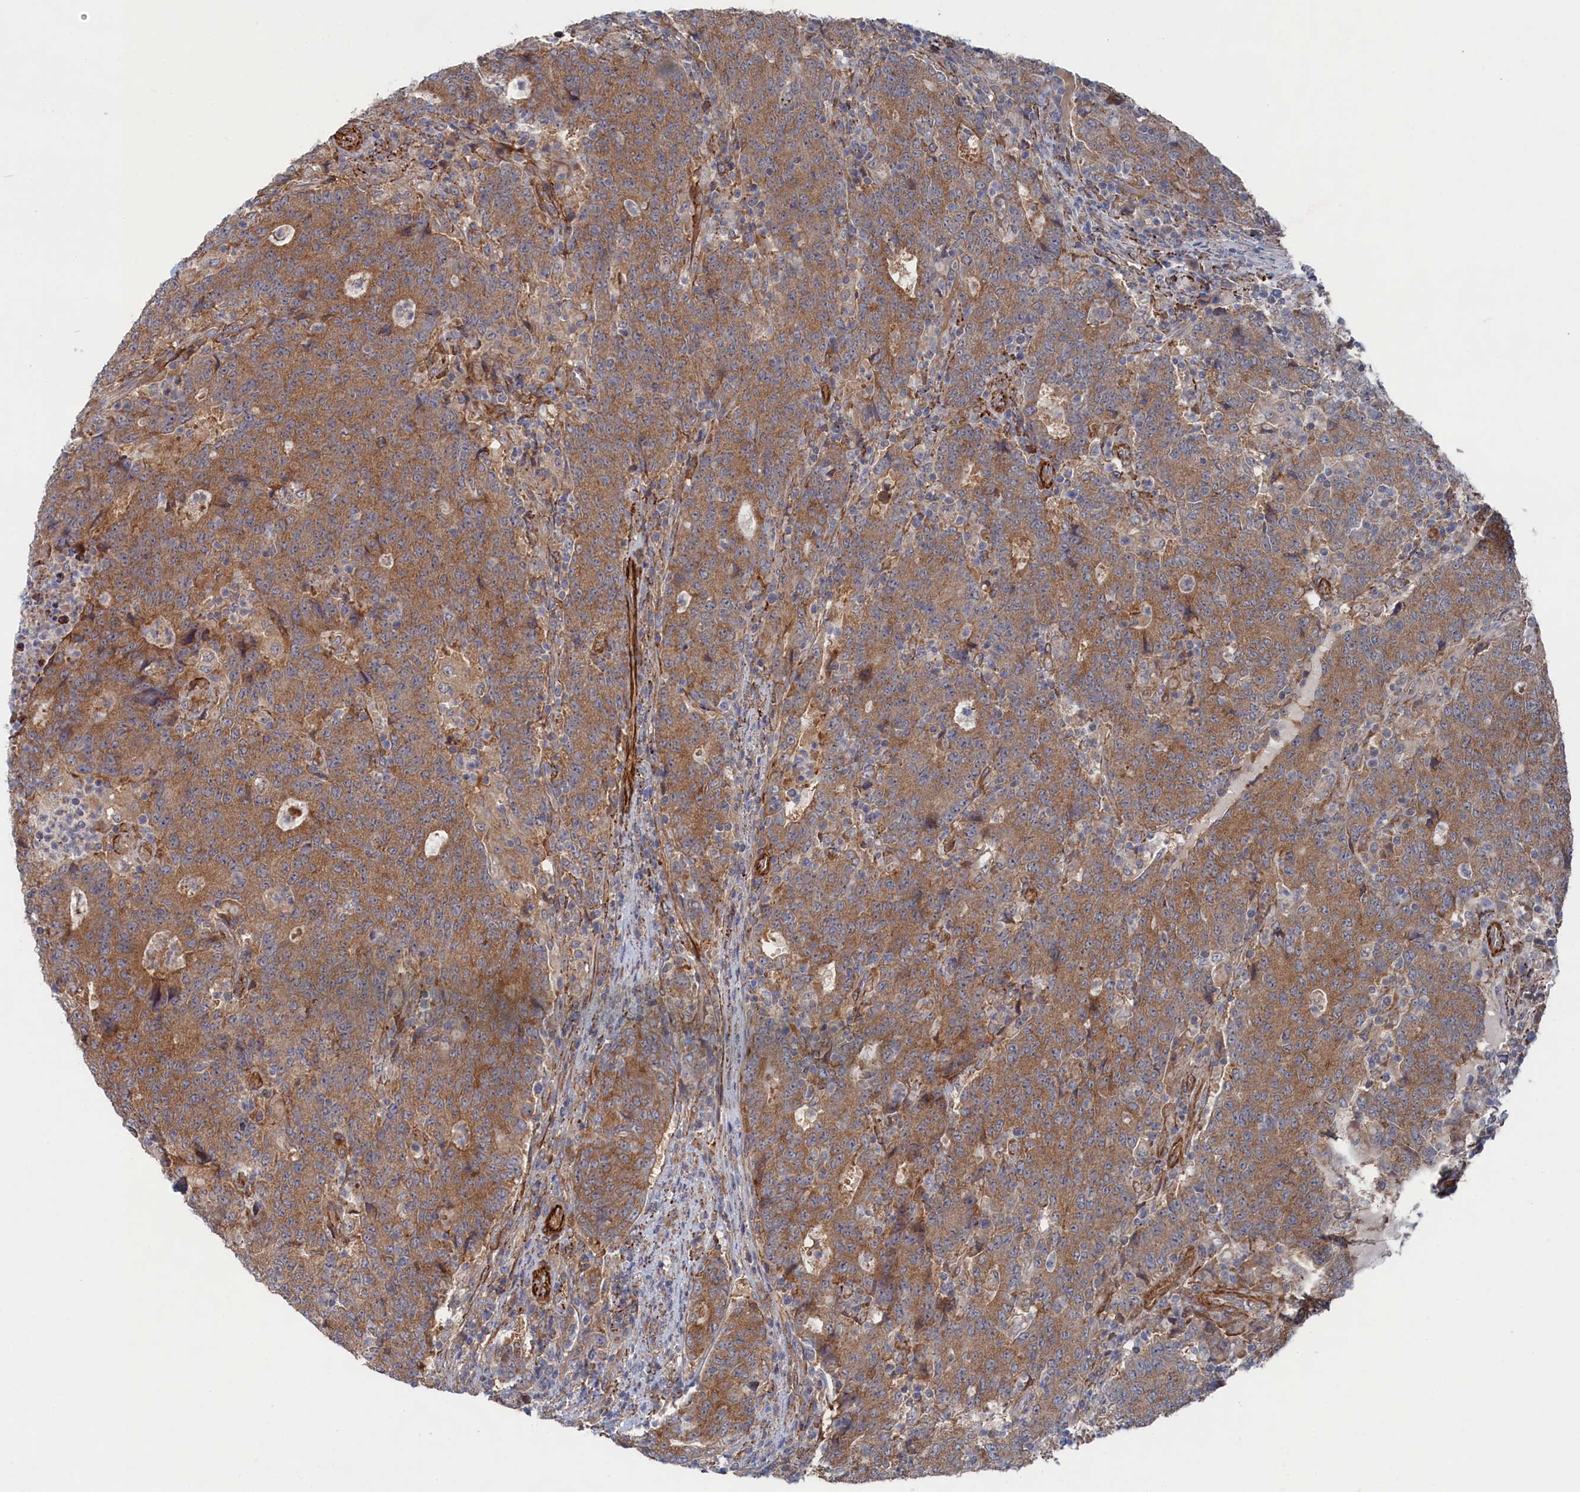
{"staining": {"intensity": "moderate", "quantity": ">75%", "location": "cytoplasmic/membranous"}, "tissue": "colorectal cancer", "cell_type": "Tumor cells", "image_type": "cancer", "snomed": [{"axis": "morphology", "description": "Adenocarcinoma, NOS"}, {"axis": "topography", "description": "Colon"}], "caption": "The histopathology image shows immunohistochemical staining of colorectal cancer. There is moderate cytoplasmic/membranous staining is identified in about >75% of tumor cells. (DAB IHC with brightfield microscopy, high magnification).", "gene": "FILIP1L", "patient": {"sex": "female", "age": 75}}